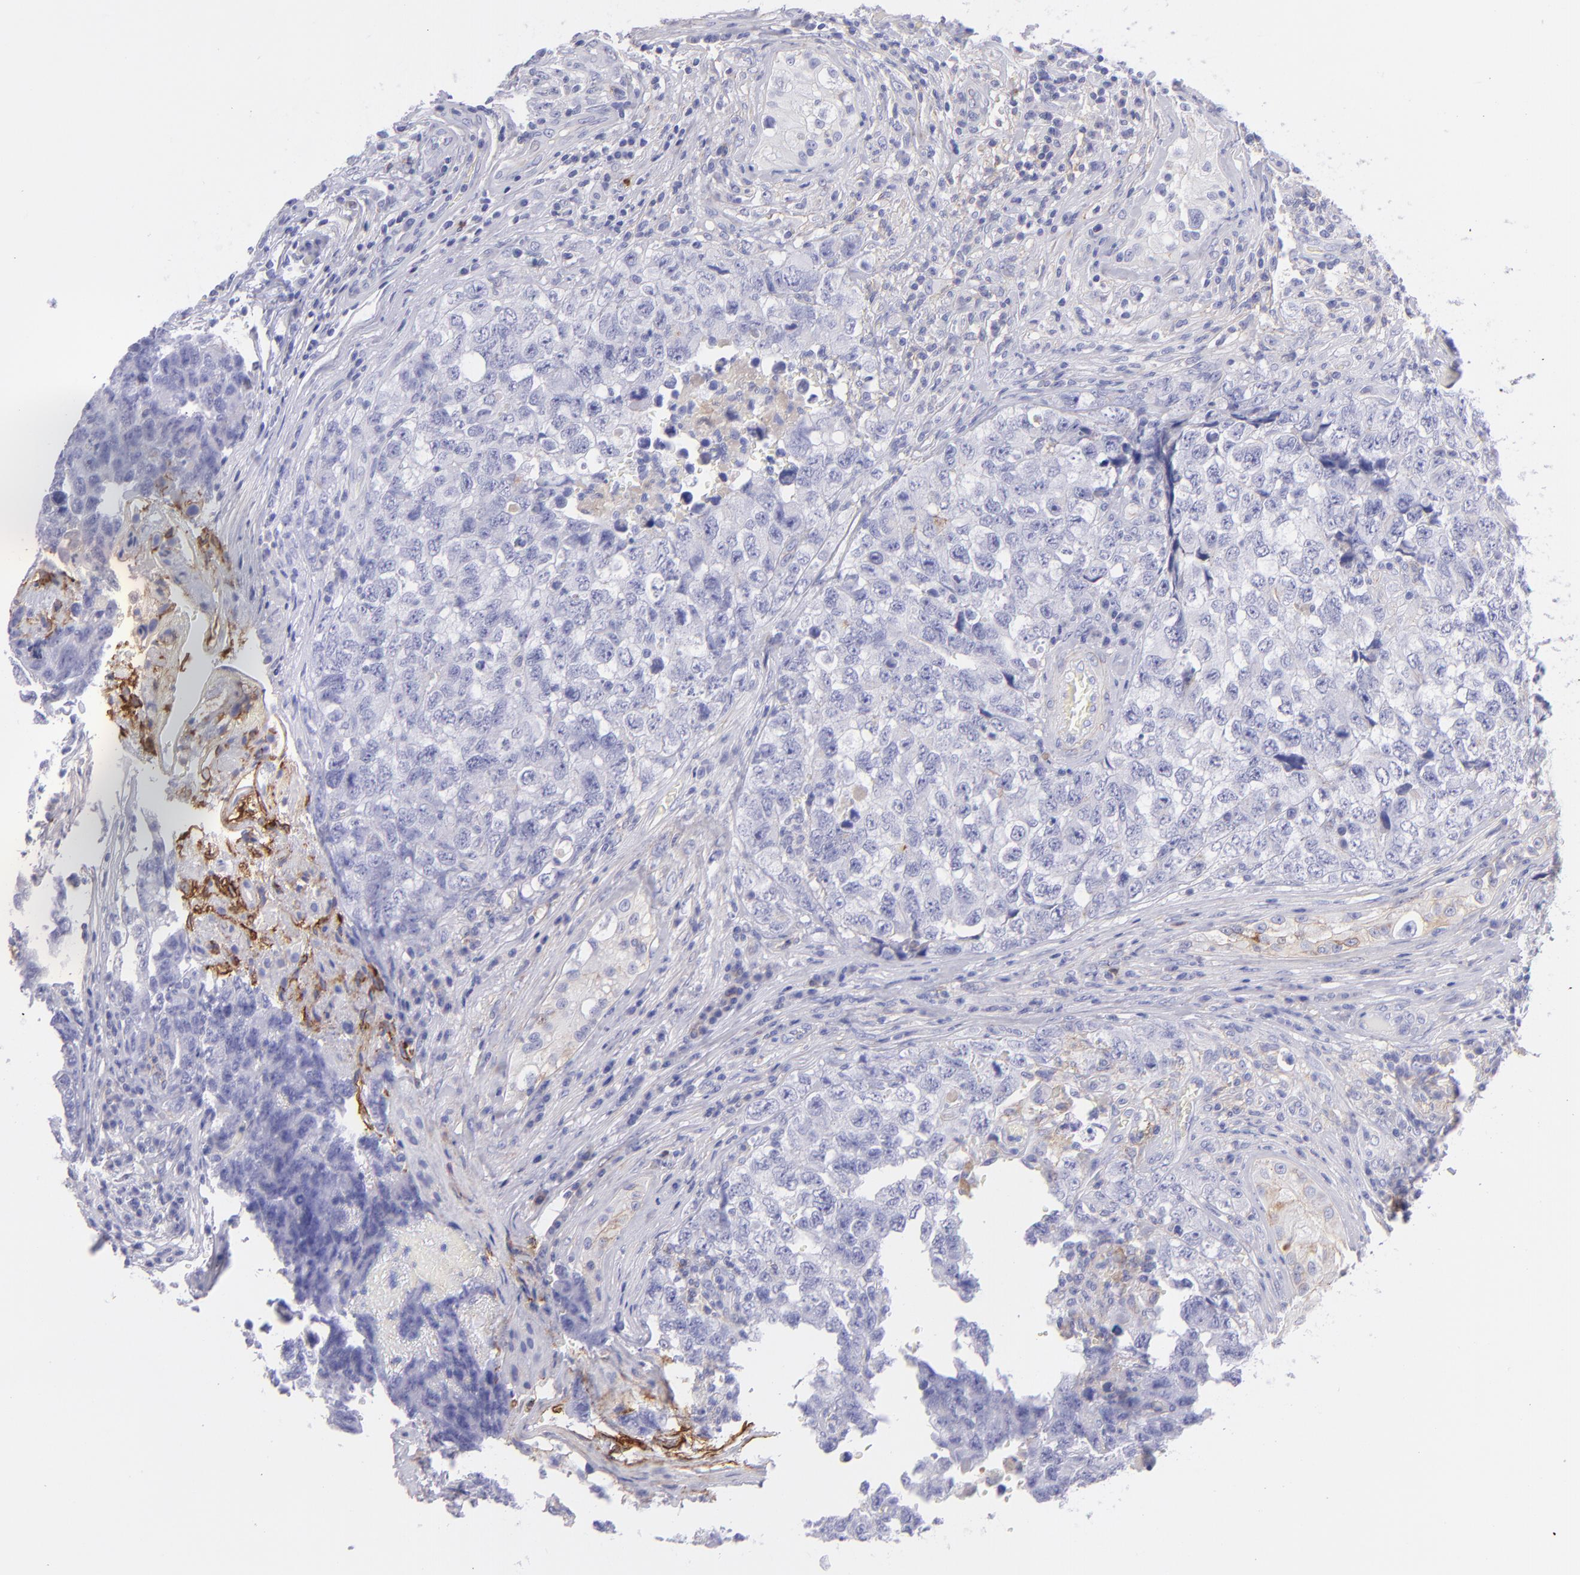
{"staining": {"intensity": "negative", "quantity": "none", "location": "none"}, "tissue": "testis cancer", "cell_type": "Tumor cells", "image_type": "cancer", "snomed": [{"axis": "morphology", "description": "Carcinoma, Embryonal, NOS"}, {"axis": "topography", "description": "Testis"}], "caption": "Immunohistochemistry of testis cancer (embryonal carcinoma) shows no staining in tumor cells.", "gene": "CD81", "patient": {"sex": "male", "age": 31}}